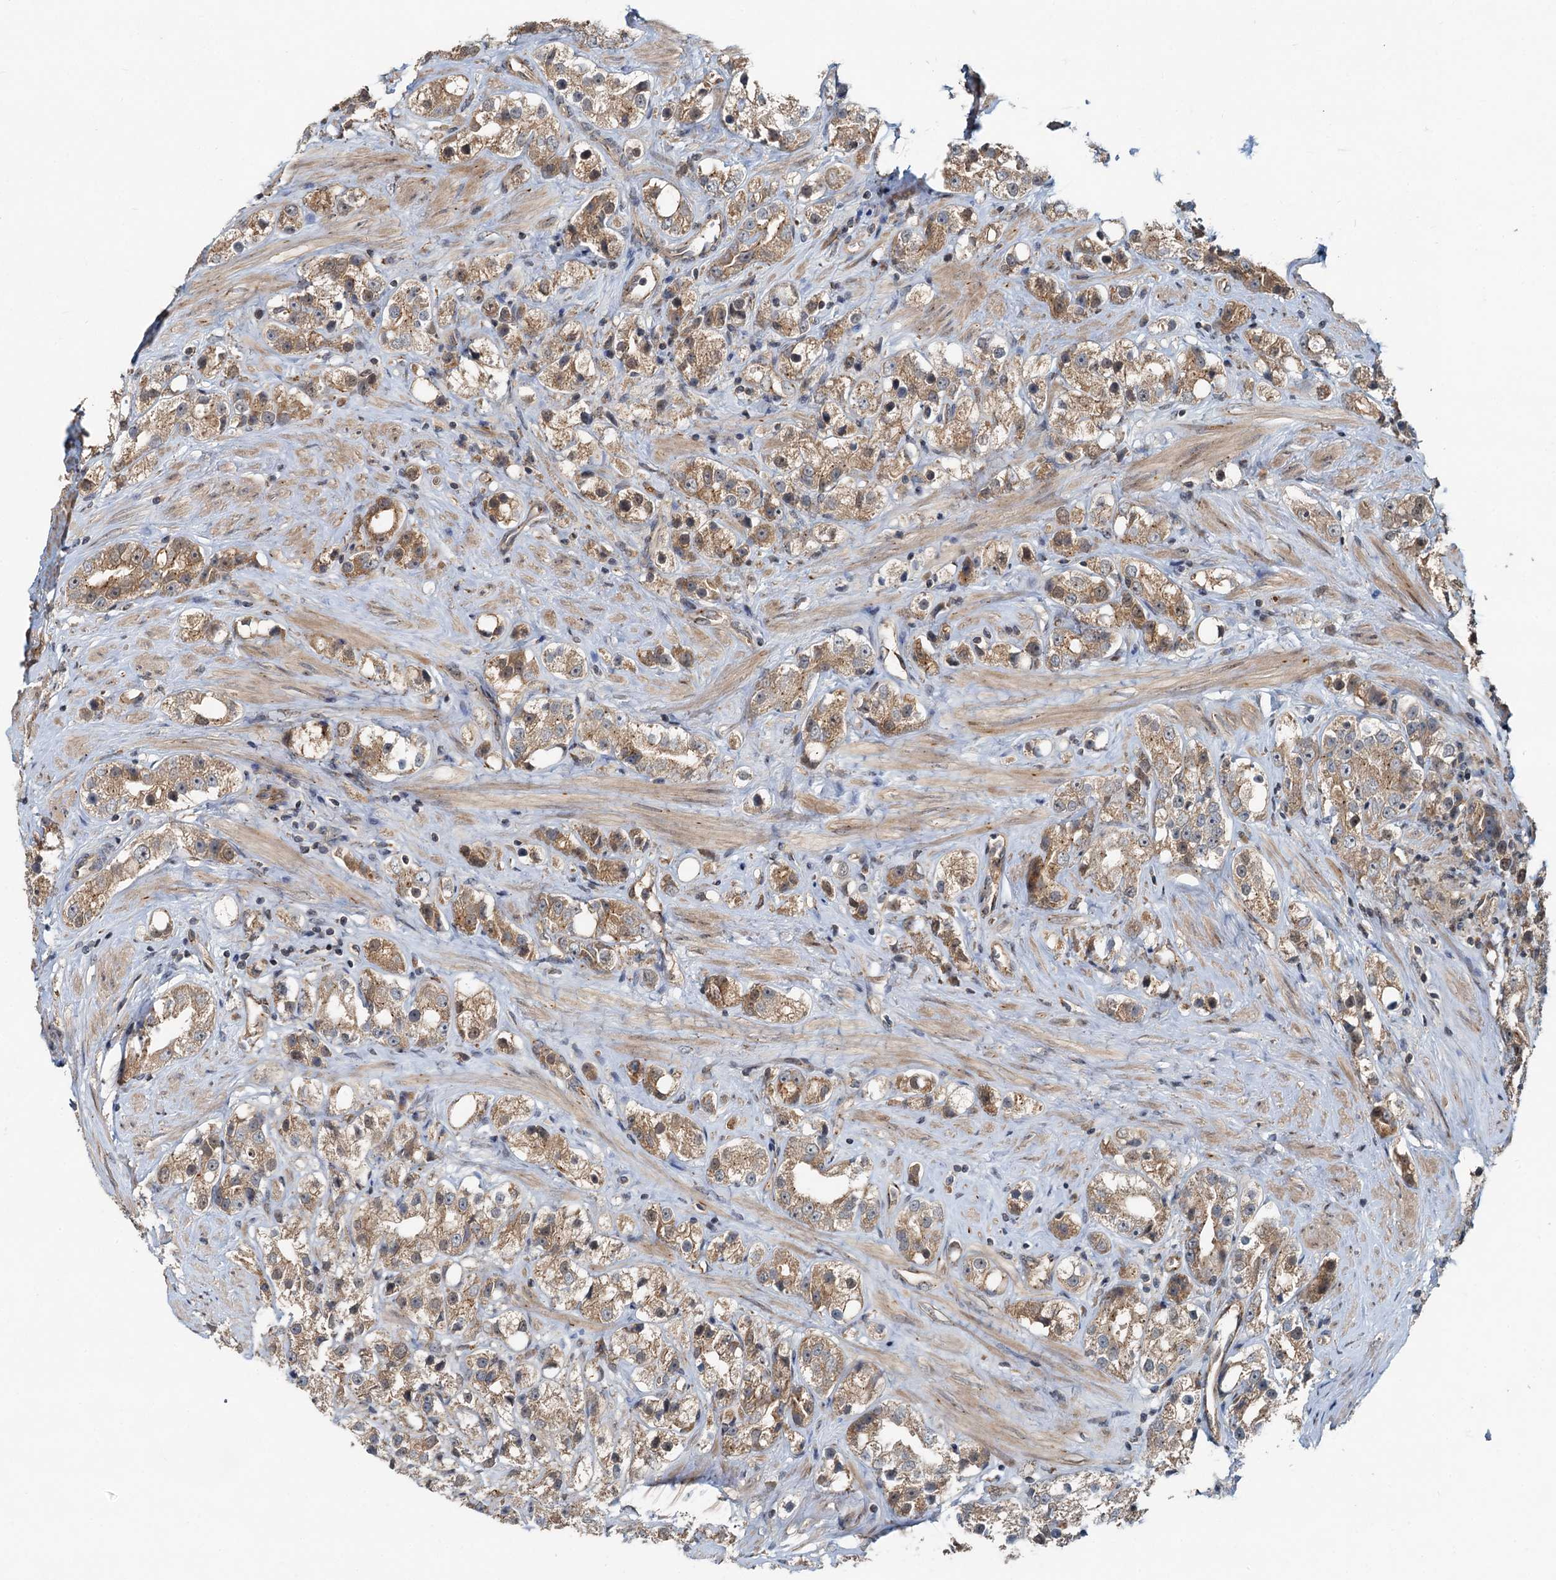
{"staining": {"intensity": "moderate", "quantity": ">75%", "location": "cytoplasmic/membranous"}, "tissue": "prostate cancer", "cell_type": "Tumor cells", "image_type": "cancer", "snomed": [{"axis": "morphology", "description": "Adenocarcinoma, NOS"}, {"axis": "topography", "description": "Prostate"}], "caption": "The micrograph displays a brown stain indicating the presence of a protein in the cytoplasmic/membranous of tumor cells in prostate cancer (adenocarcinoma).", "gene": "CEP68", "patient": {"sex": "male", "age": 79}}